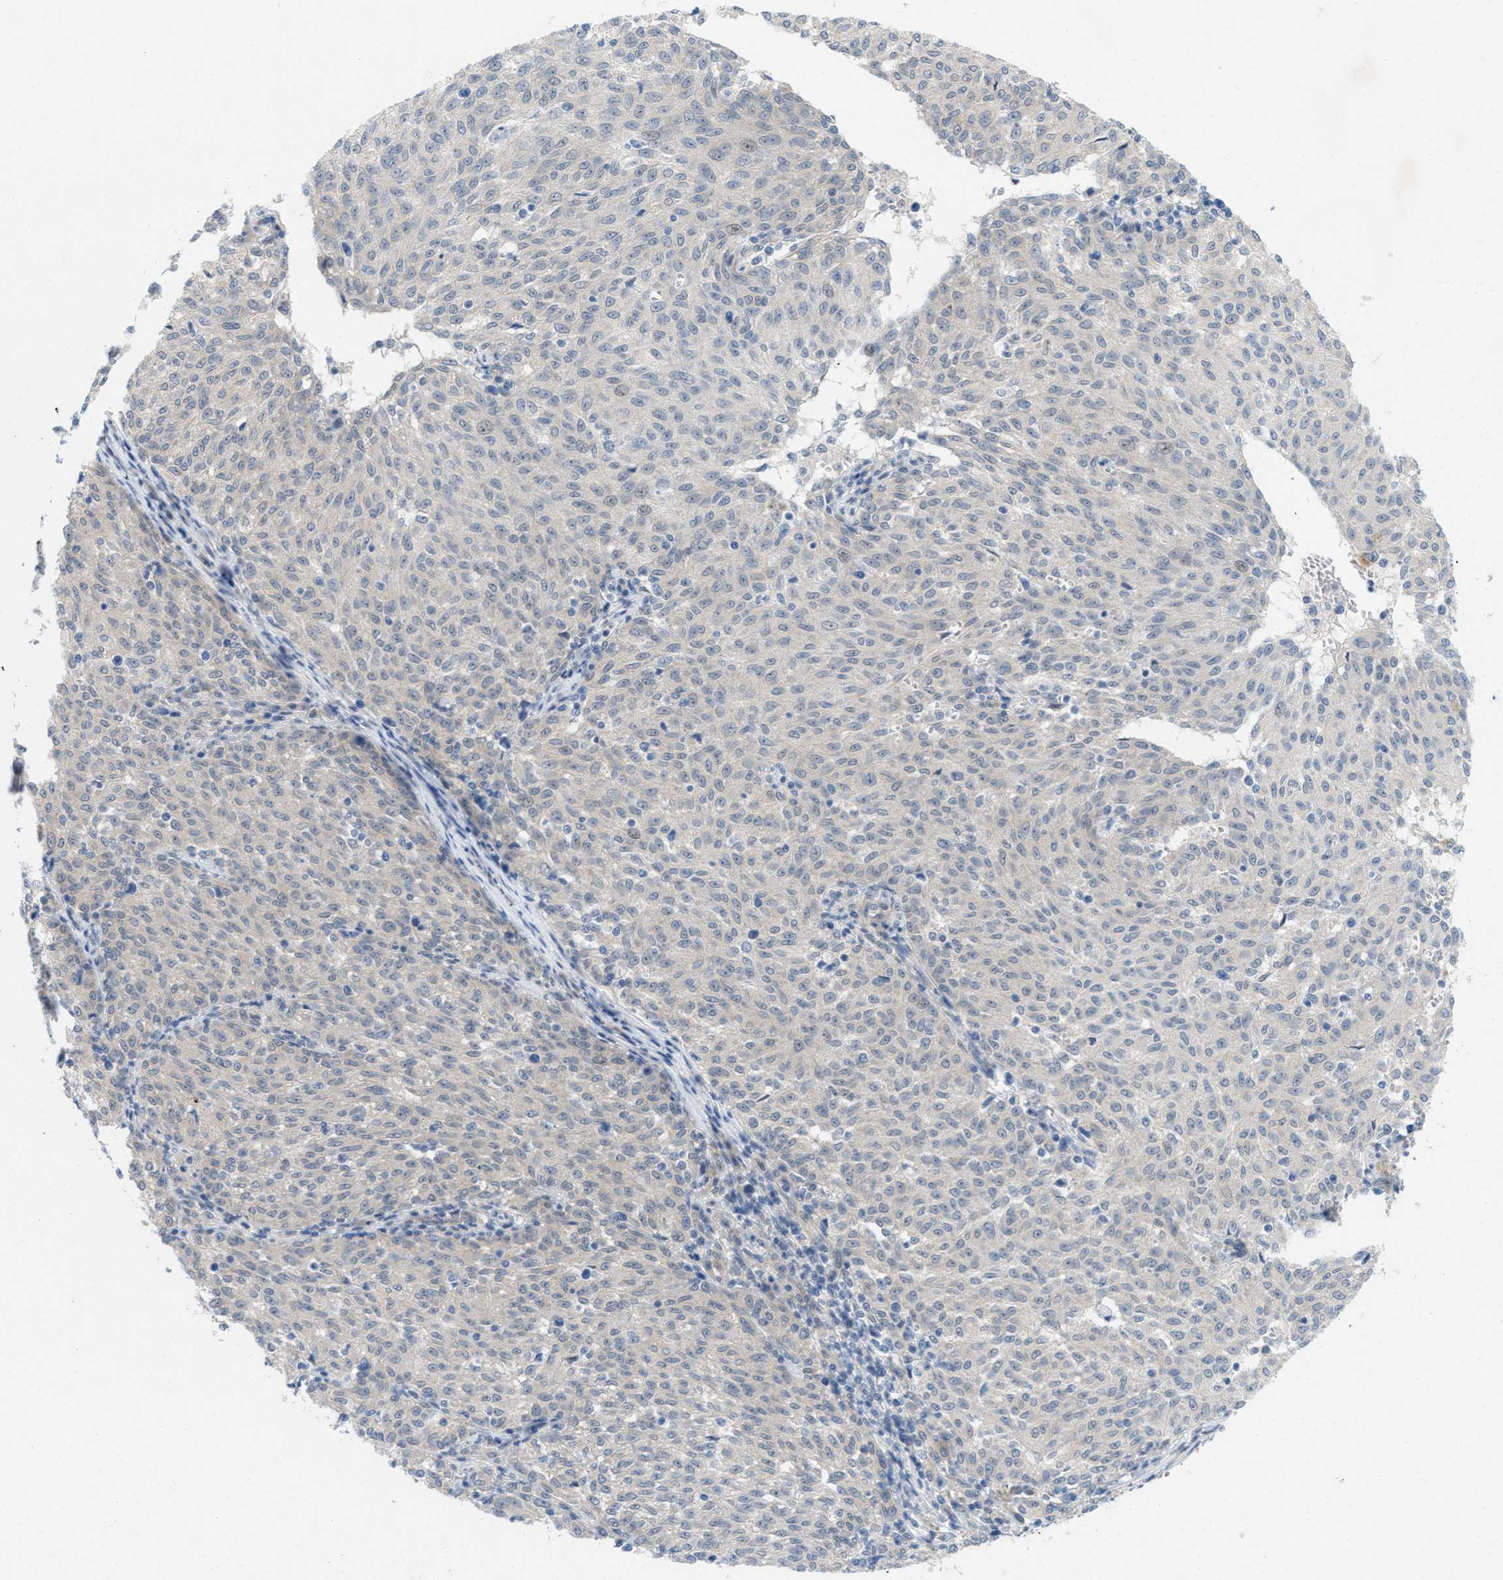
{"staining": {"intensity": "weak", "quantity": "<25%", "location": "cytoplasmic/membranous"}, "tissue": "melanoma", "cell_type": "Tumor cells", "image_type": "cancer", "snomed": [{"axis": "morphology", "description": "Malignant melanoma, NOS"}, {"axis": "topography", "description": "Skin"}], "caption": "The immunohistochemistry (IHC) photomicrograph has no significant expression in tumor cells of melanoma tissue.", "gene": "WIPI2", "patient": {"sex": "female", "age": 72}}